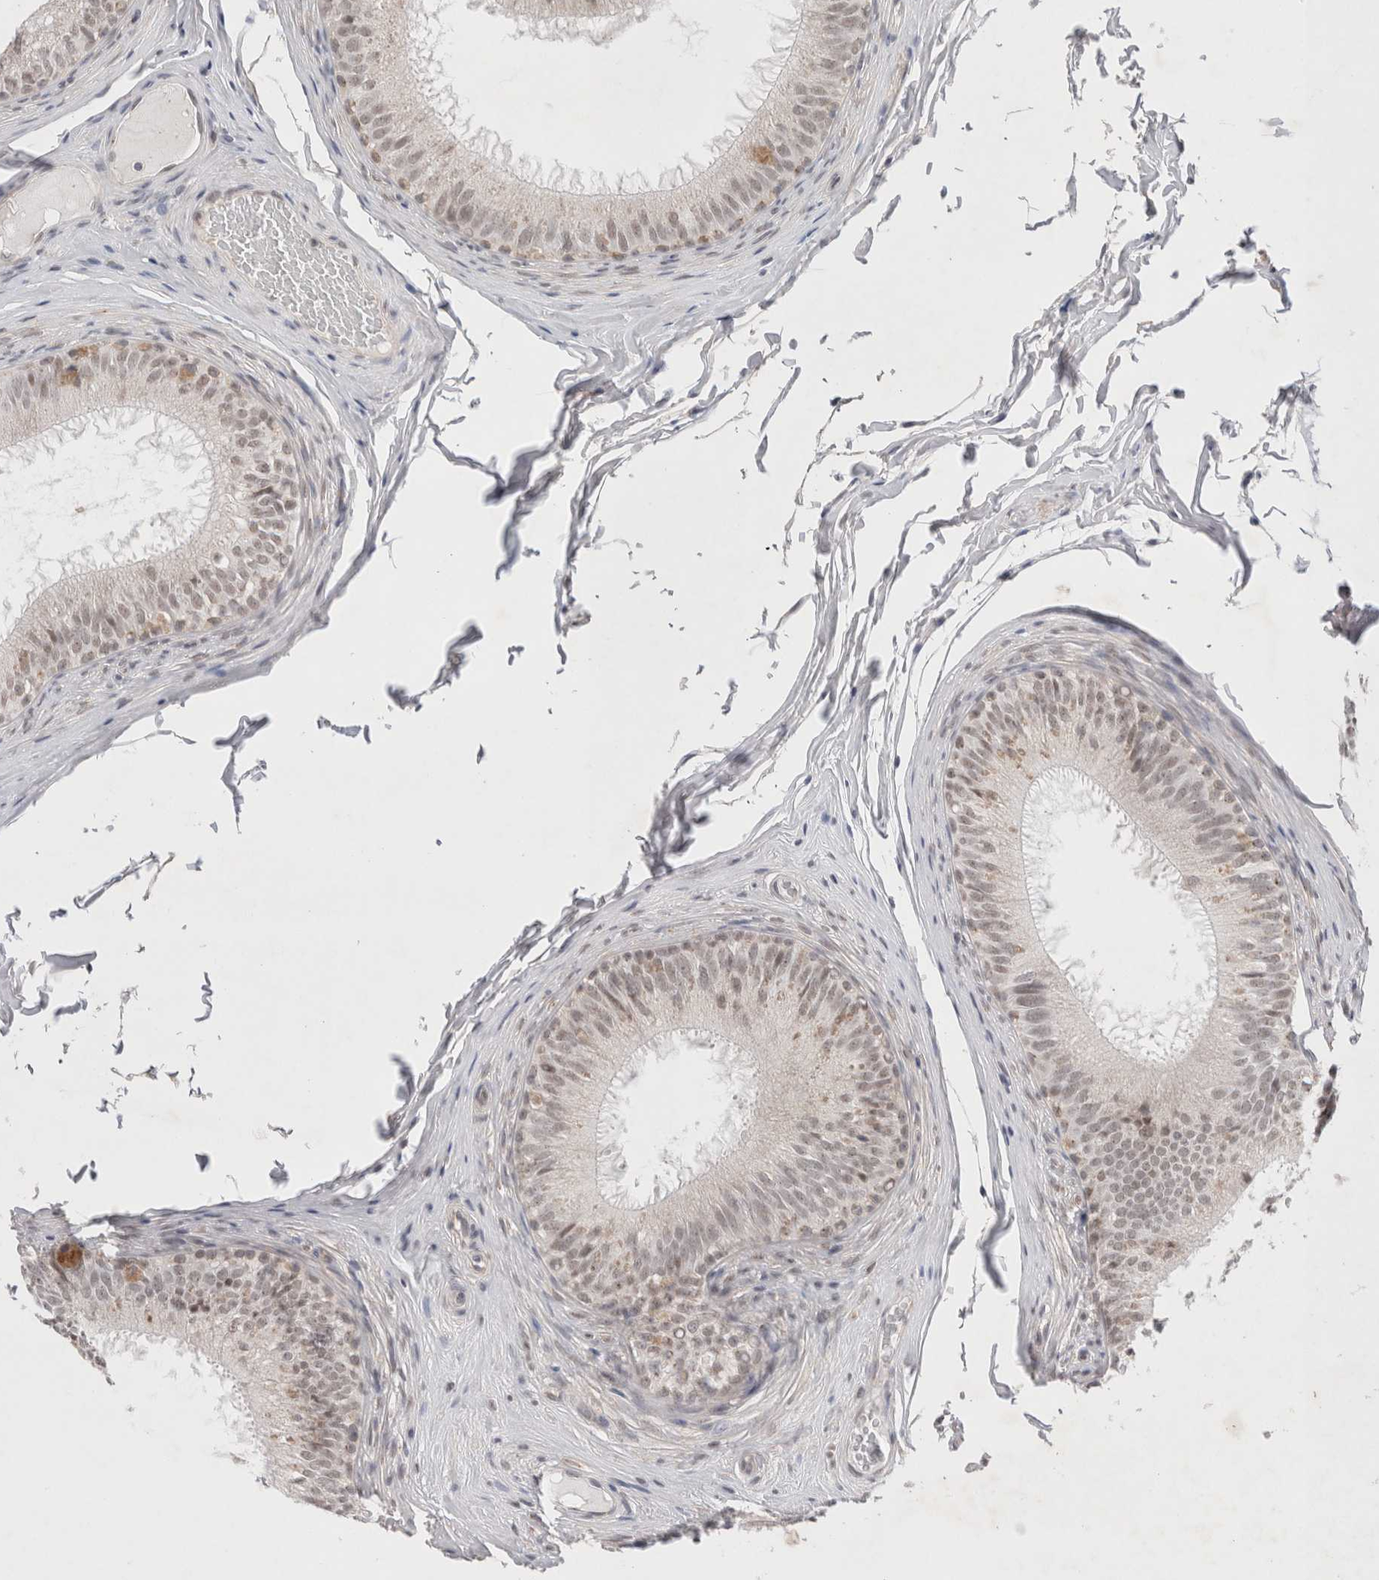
{"staining": {"intensity": "weak", "quantity": ">75%", "location": "nuclear"}, "tissue": "epididymis", "cell_type": "Glandular cells", "image_type": "normal", "snomed": [{"axis": "morphology", "description": "Normal tissue, NOS"}, {"axis": "topography", "description": "Epididymis"}], "caption": "Human epididymis stained for a protein (brown) demonstrates weak nuclear positive expression in approximately >75% of glandular cells.", "gene": "BICD2", "patient": {"sex": "male", "age": 32}}